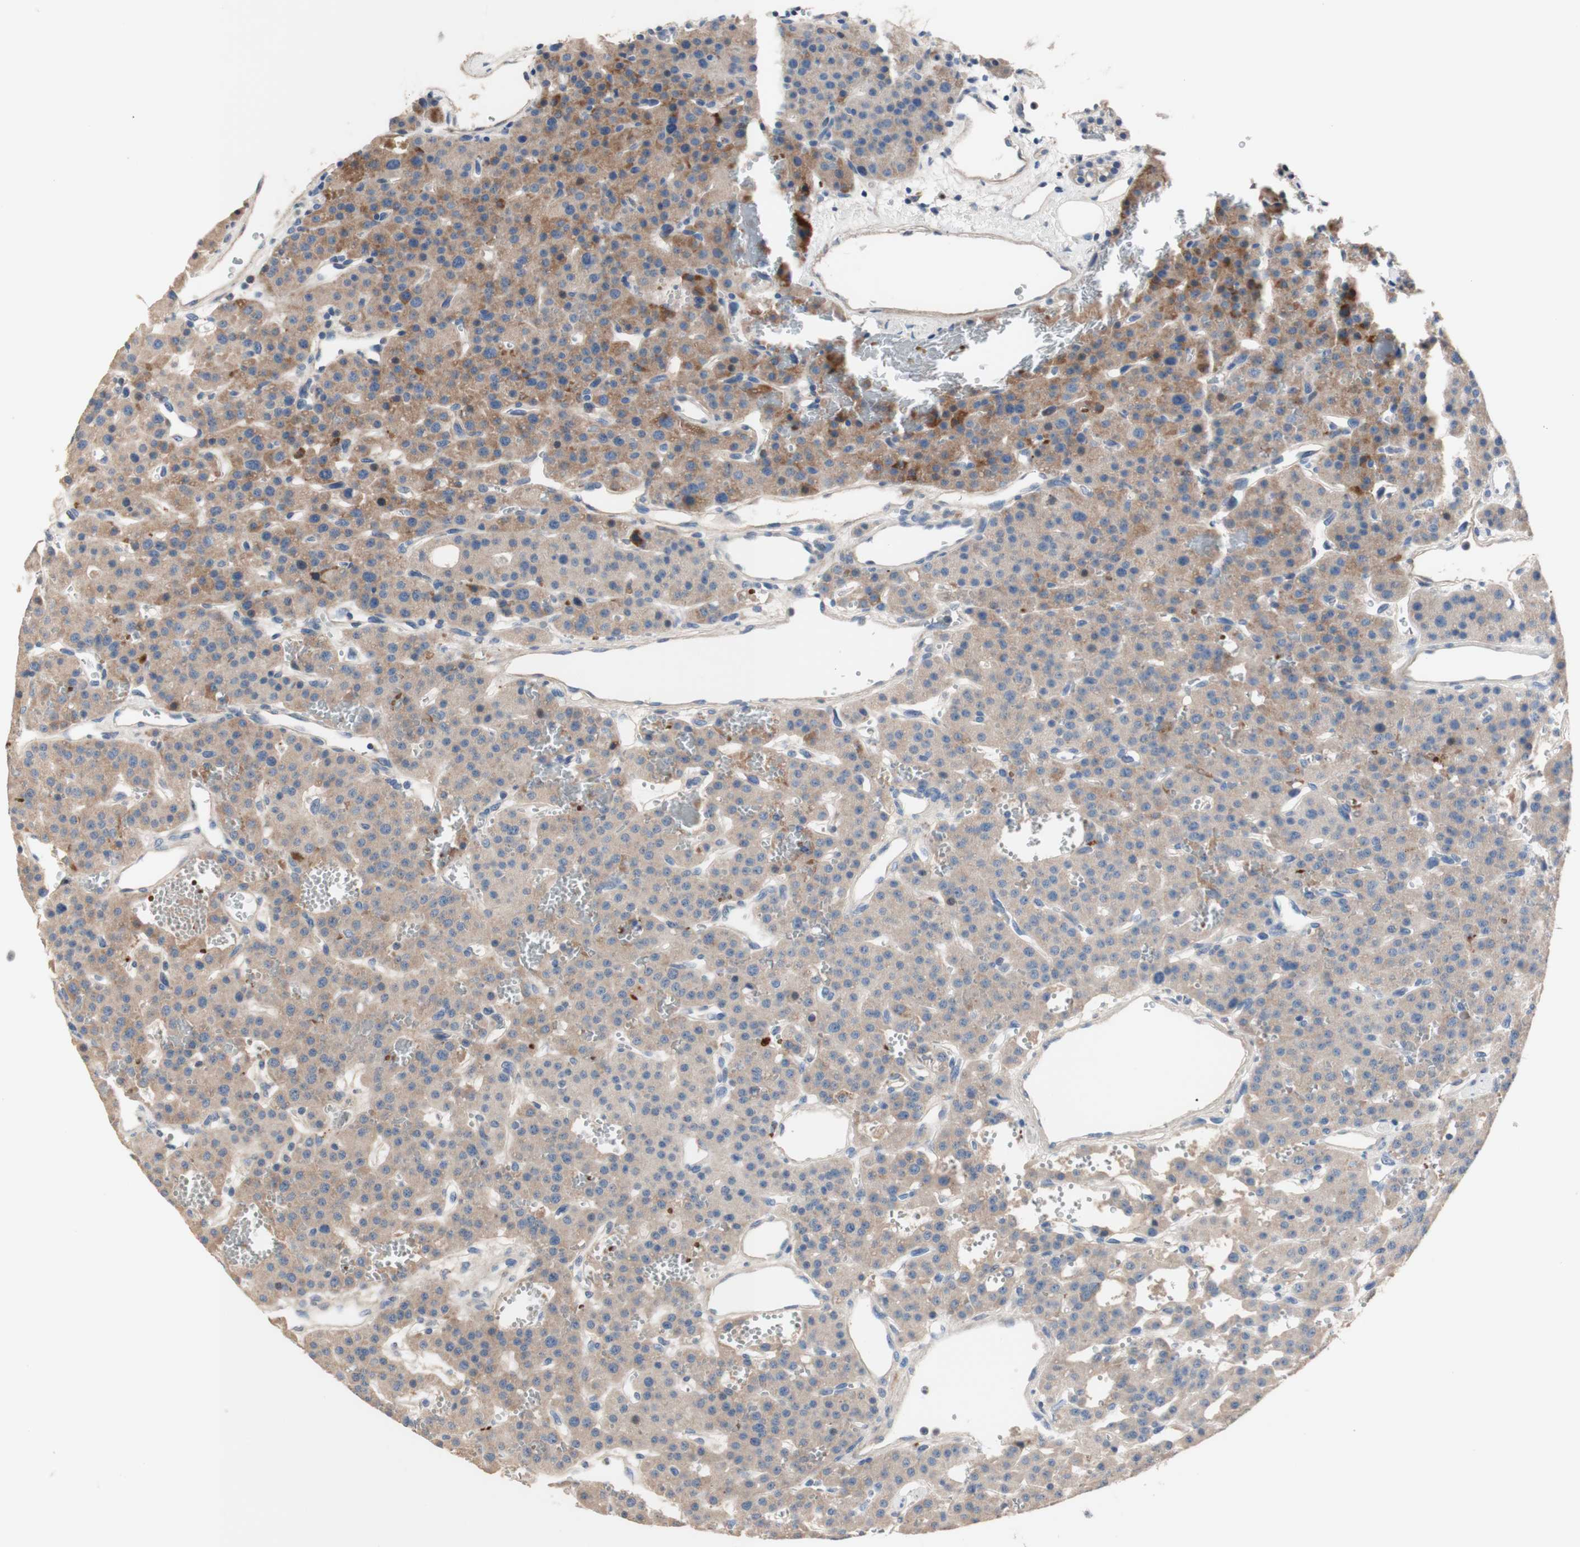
{"staining": {"intensity": "weak", "quantity": ">75%", "location": "cytoplasmic/membranous"}, "tissue": "parathyroid gland", "cell_type": "Glandular cells", "image_type": "normal", "snomed": [{"axis": "morphology", "description": "Normal tissue, NOS"}, {"axis": "morphology", "description": "Adenoma, NOS"}, {"axis": "topography", "description": "Parathyroid gland"}], "caption": "Immunohistochemical staining of benign human parathyroid gland shows low levels of weak cytoplasmic/membranous expression in about >75% of glandular cells.", "gene": "CDON", "patient": {"sex": "female", "age": 81}}